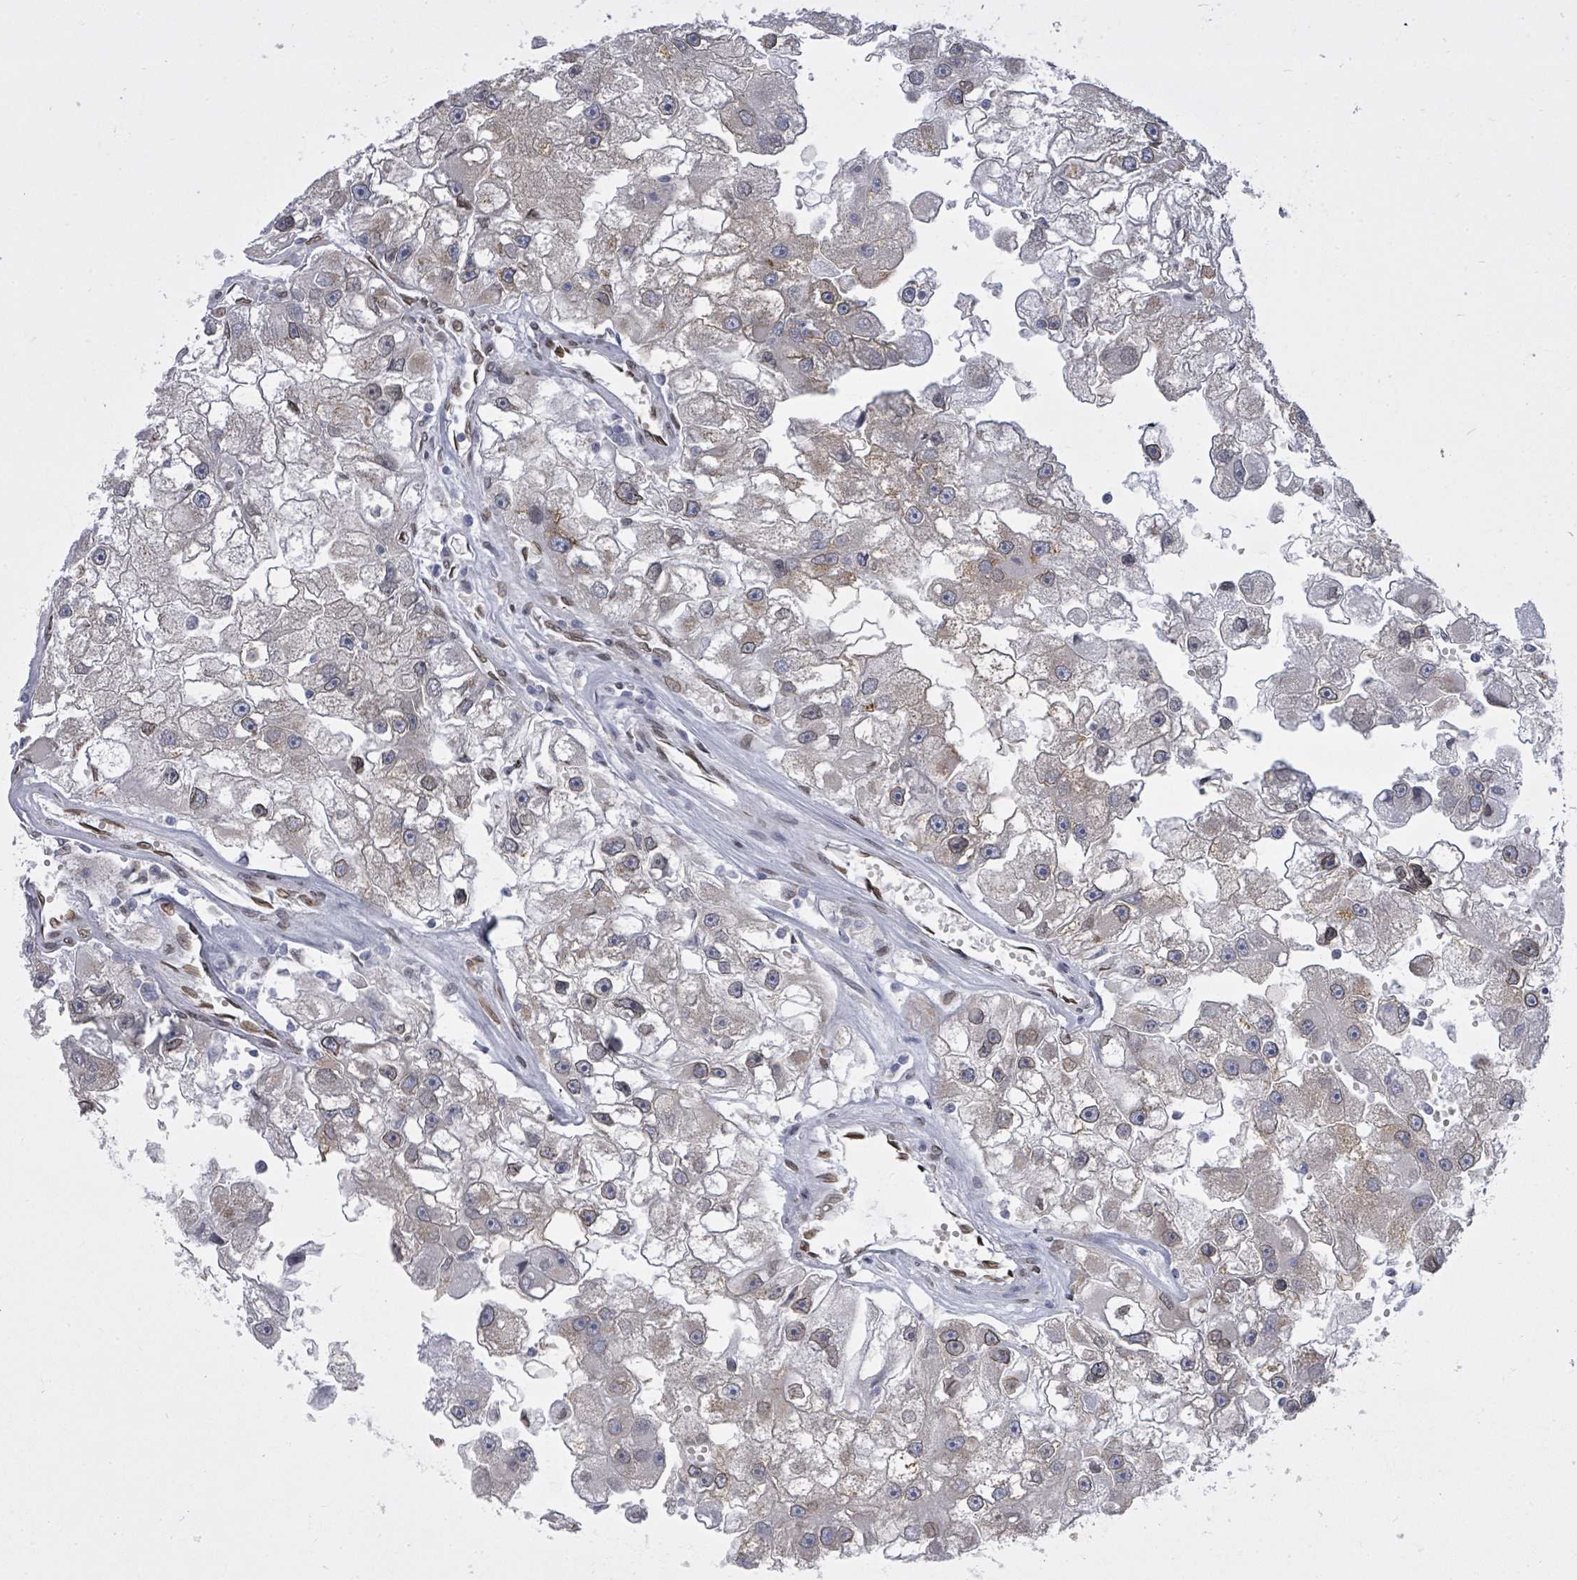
{"staining": {"intensity": "weak", "quantity": "25%-75%", "location": "cytoplasmic/membranous"}, "tissue": "renal cancer", "cell_type": "Tumor cells", "image_type": "cancer", "snomed": [{"axis": "morphology", "description": "Adenocarcinoma, NOS"}, {"axis": "topography", "description": "Kidney"}], "caption": "Renal cancer (adenocarcinoma) stained with a protein marker reveals weak staining in tumor cells.", "gene": "ARFGAP1", "patient": {"sex": "male", "age": 63}}